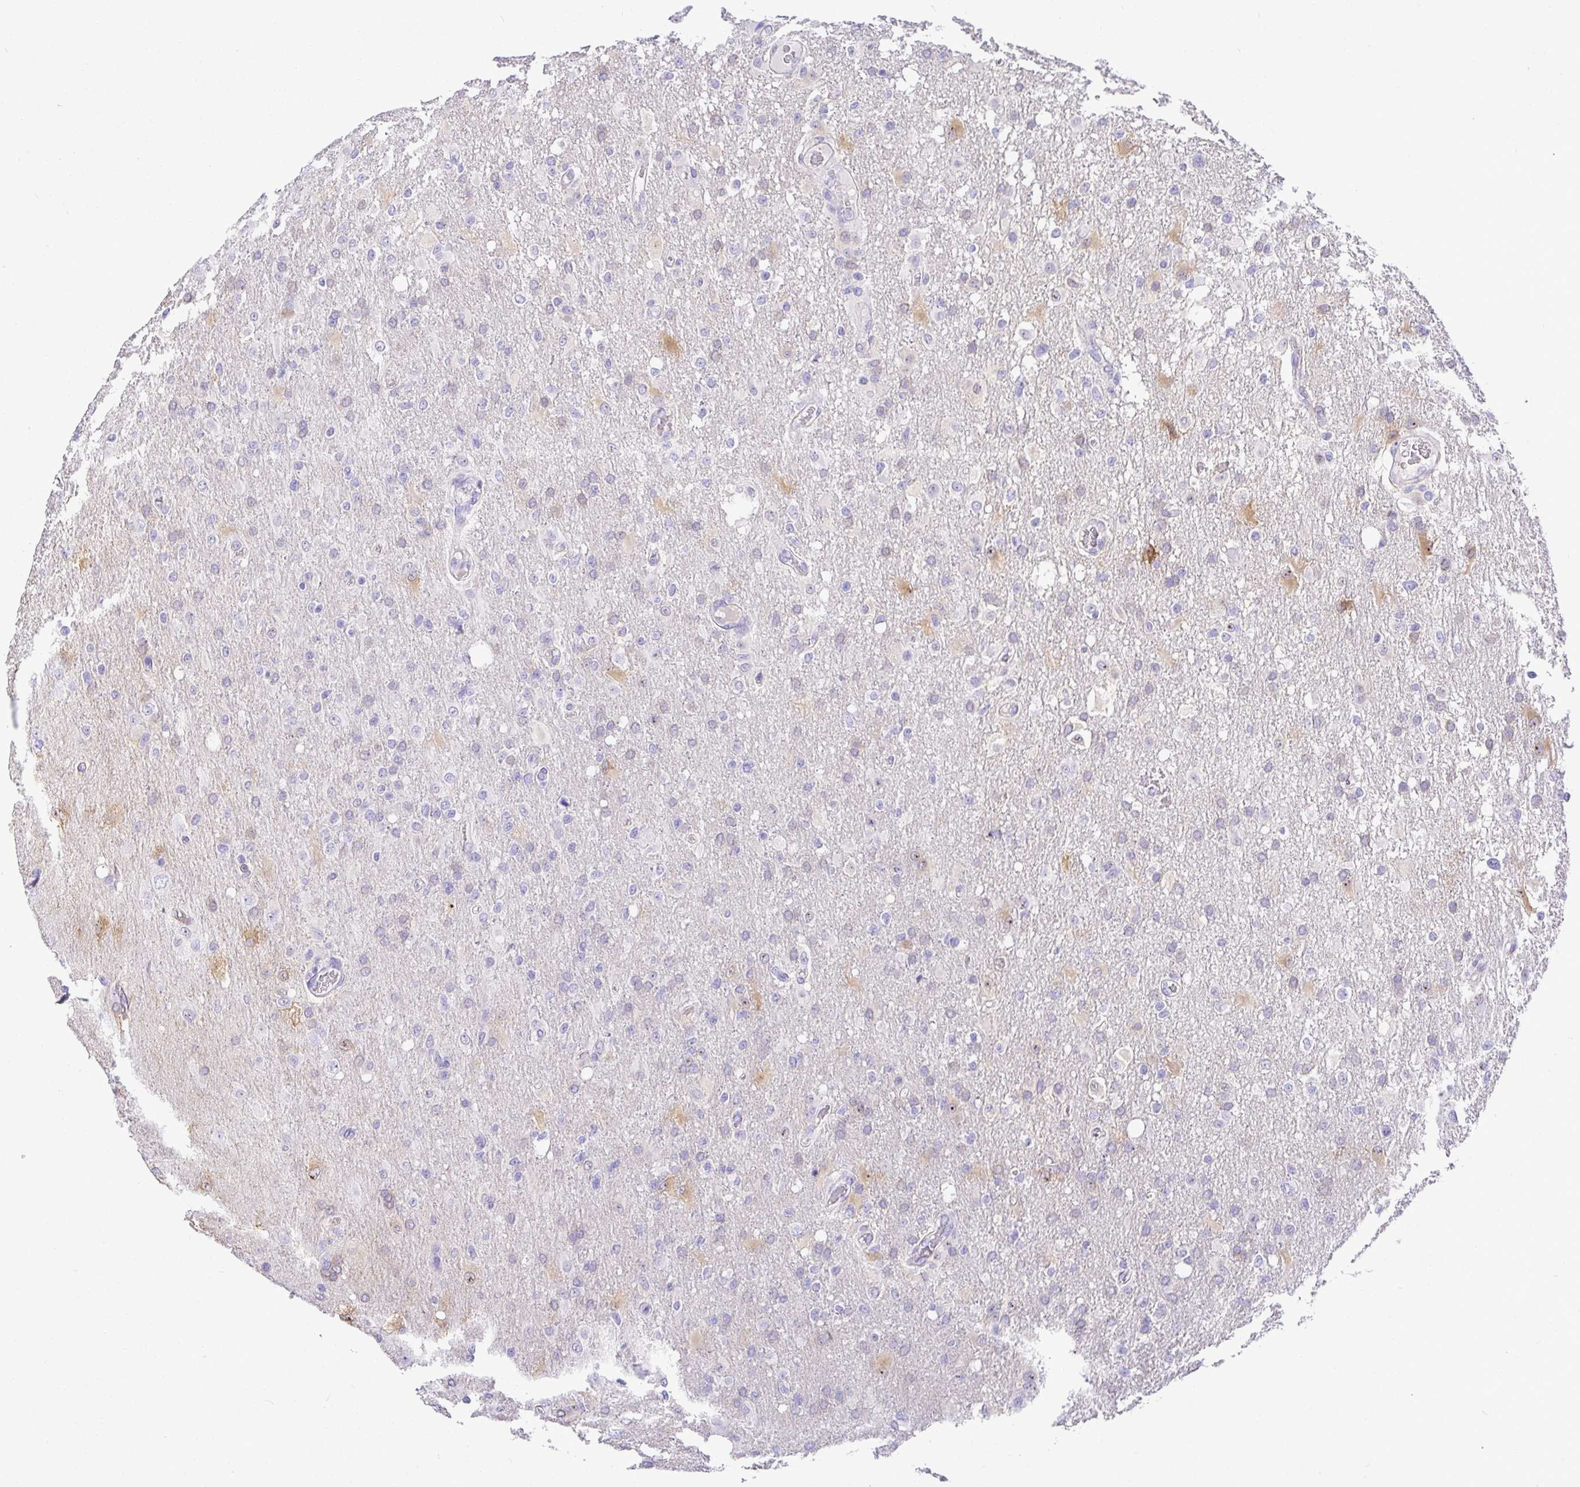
{"staining": {"intensity": "negative", "quantity": "none", "location": "none"}, "tissue": "glioma", "cell_type": "Tumor cells", "image_type": "cancer", "snomed": [{"axis": "morphology", "description": "Glioma, malignant, High grade"}, {"axis": "topography", "description": "Brain"}], "caption": "The photomicrograph demonstrates no staining of tumor cells in glioma.", "gene": "TMEM241", "patient": {"sex": "male", "age": 53}}